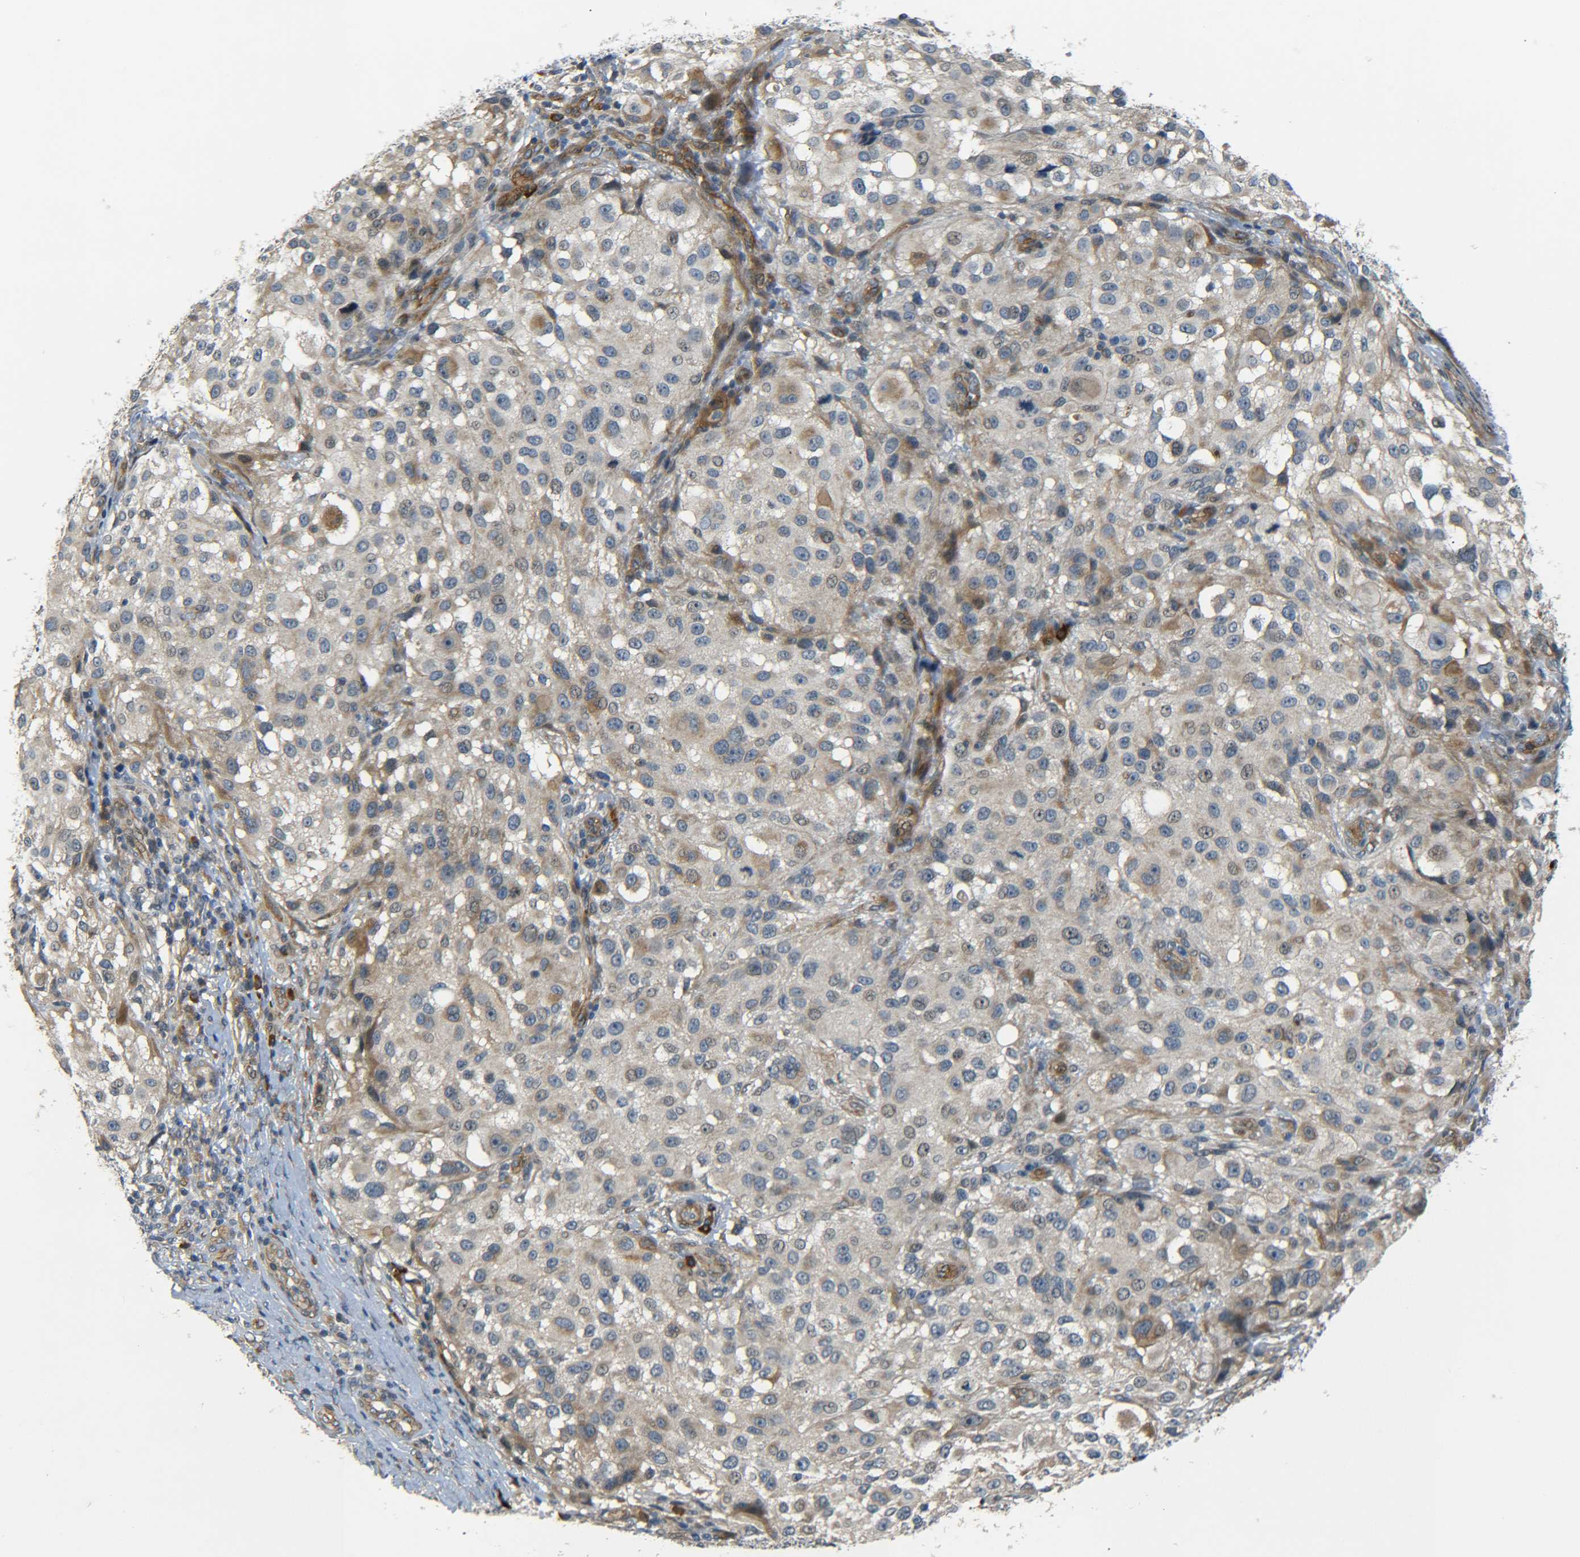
{"staining": {"intensity": "moderate", "quantity": "25%-75%", "location": "cytoplasmic/membranous"}, "tissue": "melanoma", "cell_type": "Tumor cells", "image_type": "cancer", "snomed": [{"axis": "morphology", "description": "Necrosis, NOS"}, {"axis": "morphology", "description": "Malignant melanoma, NOS"}, {"axis": "topography", "description": "Skin"}], "caption": "A micrograph of melanoma stained for a protein reveals moderate cytoplasmic/membranous brown staining in tumor cells.", "gene": "MEIS1", "patient": {"sex": "female", "age": 87}}